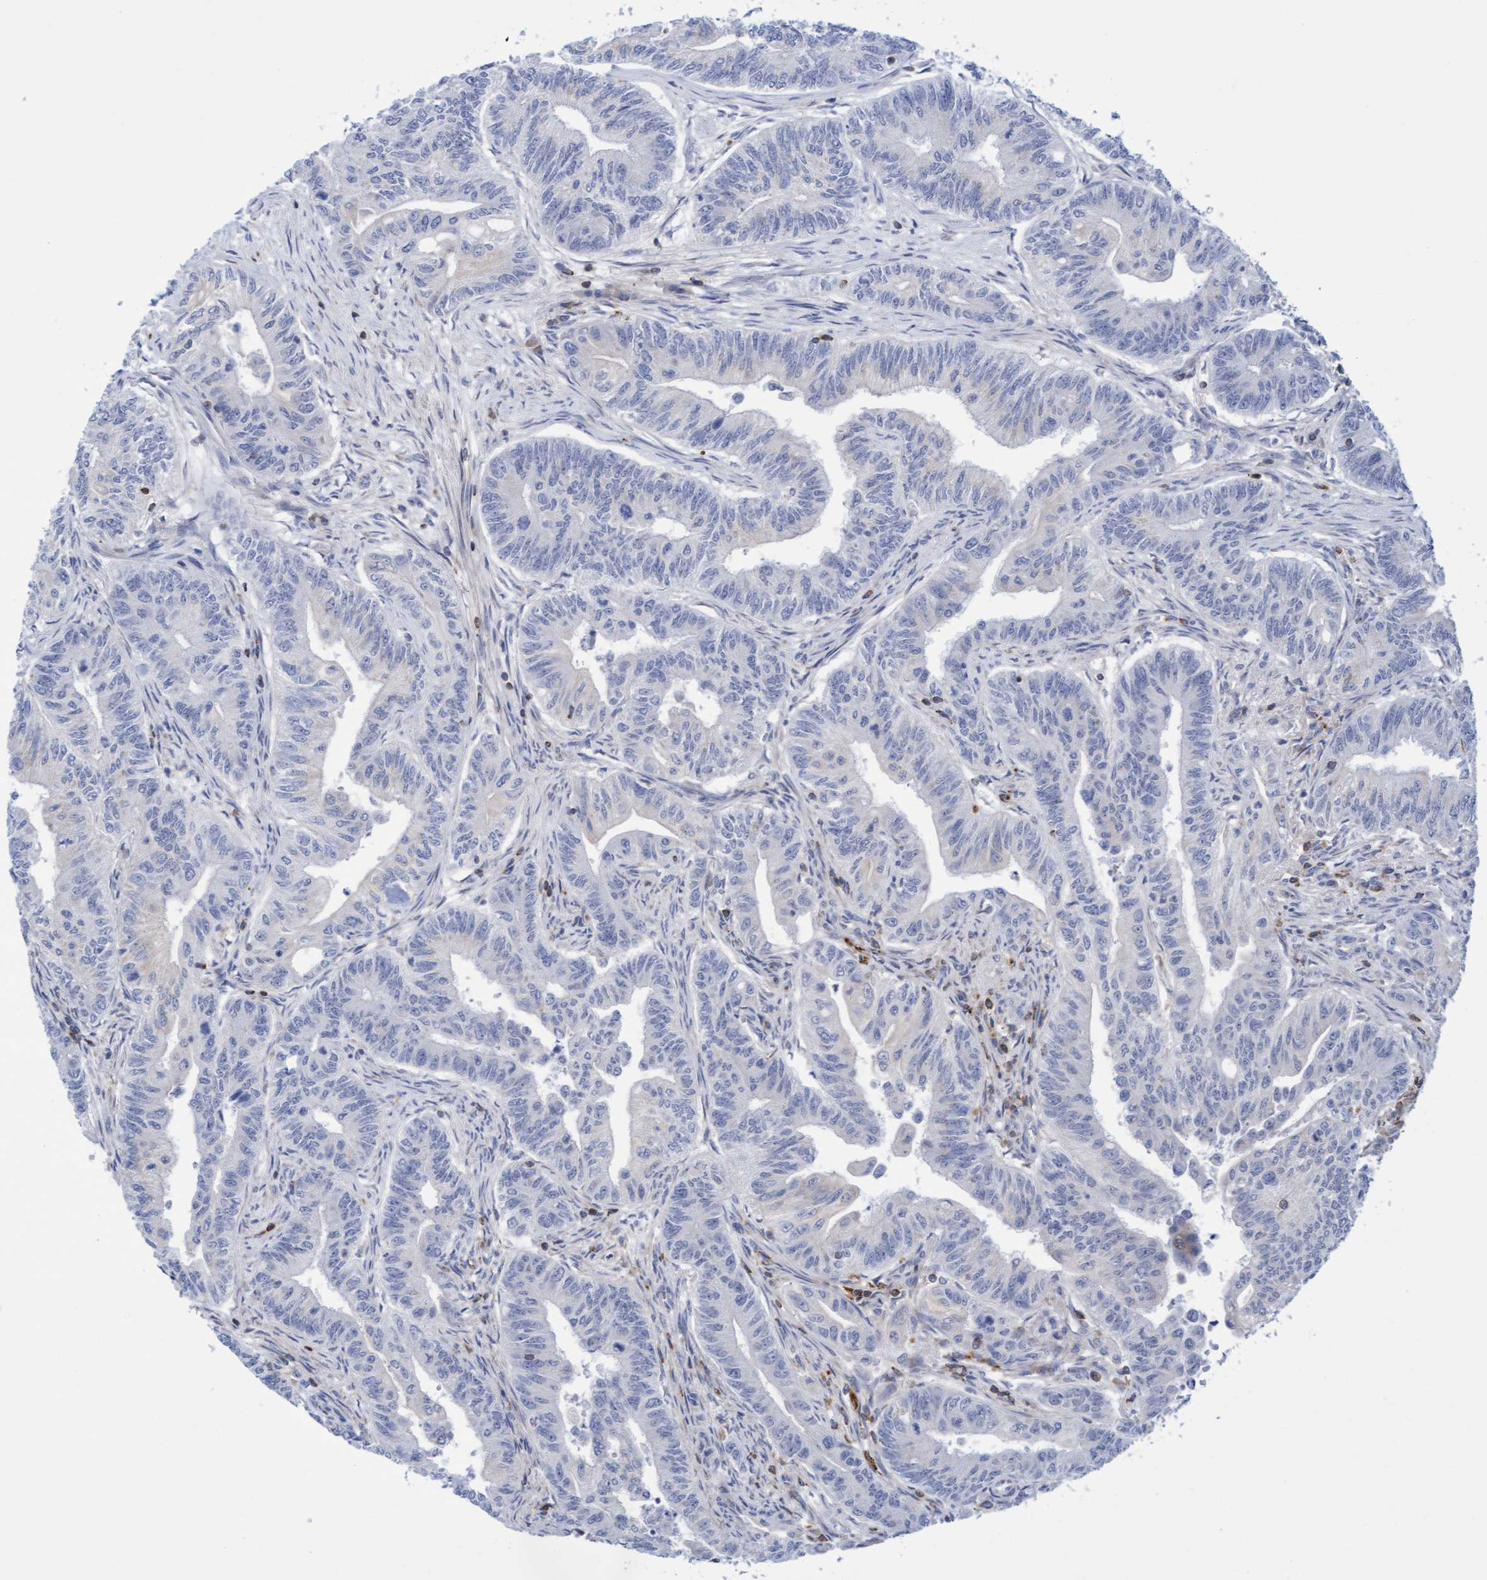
{"staining": {"intensity": "negative", "quantity": "none", "location": "none"}, "tissue": "colorectal cancer", "cell_type": "Tumor cells", "image_type": "cancer", "snomed": [{"axis": "morphology", "description": "Adenoma, NOS"}, {"axis": "morphology", "description": "Adenocarcinoma, NOS"}, {"axis": "topography", "description": "Colon"}], "caption": "A photomicrograph of human colorectal adenocarcinoma is negative for staining in tumor cells. (Brightfield microscopy of DAB immunohistochemistry at high magnification).", "gene": "FNBP1", "patient": {"sex": "male", "age": 79}}